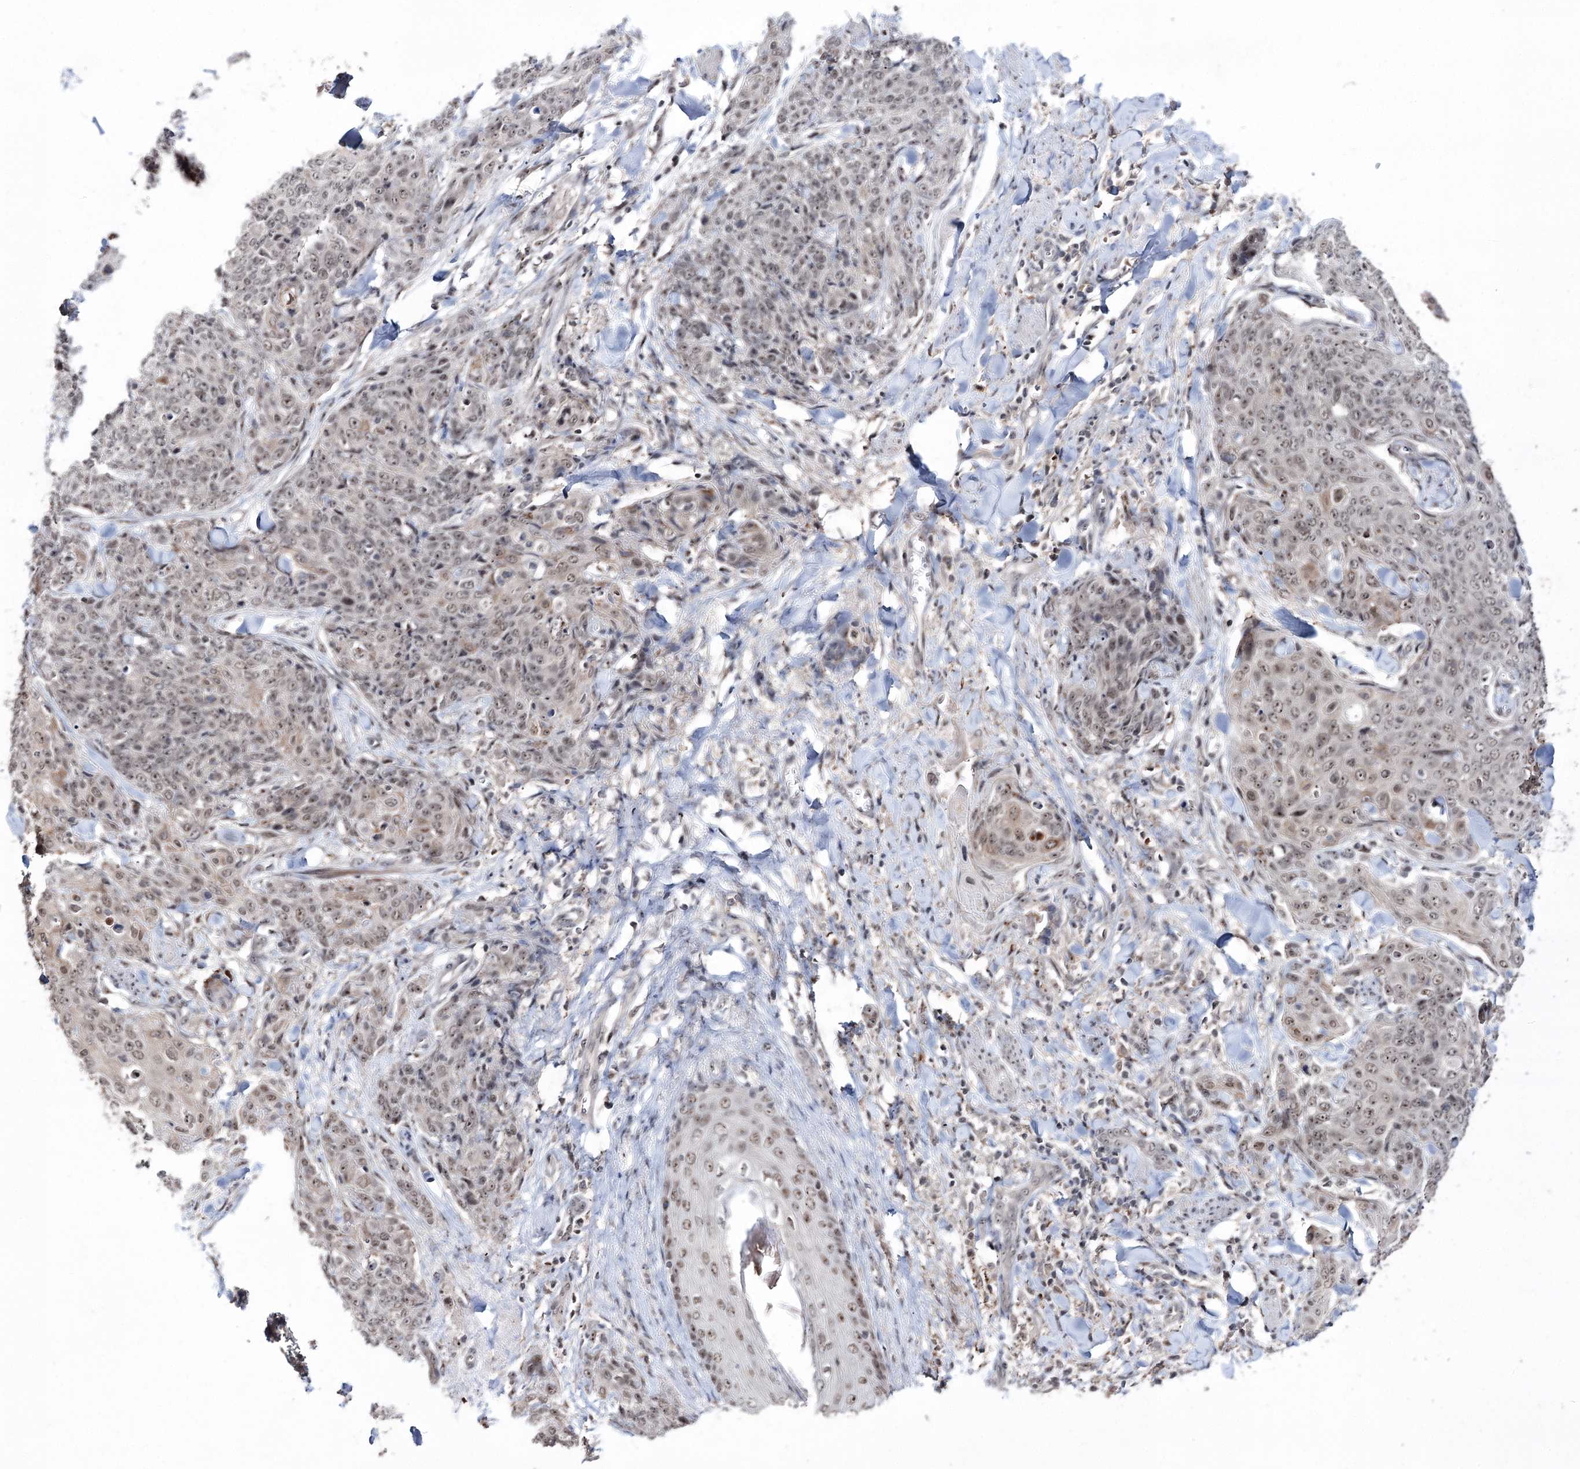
{"staining": {"intensity": "weak", "quantity": ">75%", "location": "nuclear"}, "tissue": "skin cancer", "cell_type": "Tumor cells", "image_type": "cancer", "snomed": [{"axis": "morphology", "description": "Squamous cell carcinoma, NOS"}, {"axis": "topography", "description": "Skin"}, {"axis": "topography", "description": "Vulva"}], "caption": "Protein expression analysis of human skin cancer reveals weak nuclear expression in about >75% of tumor cells.", "gene": "VGLL4", "patient": {"sex": "female", "age": 85}}